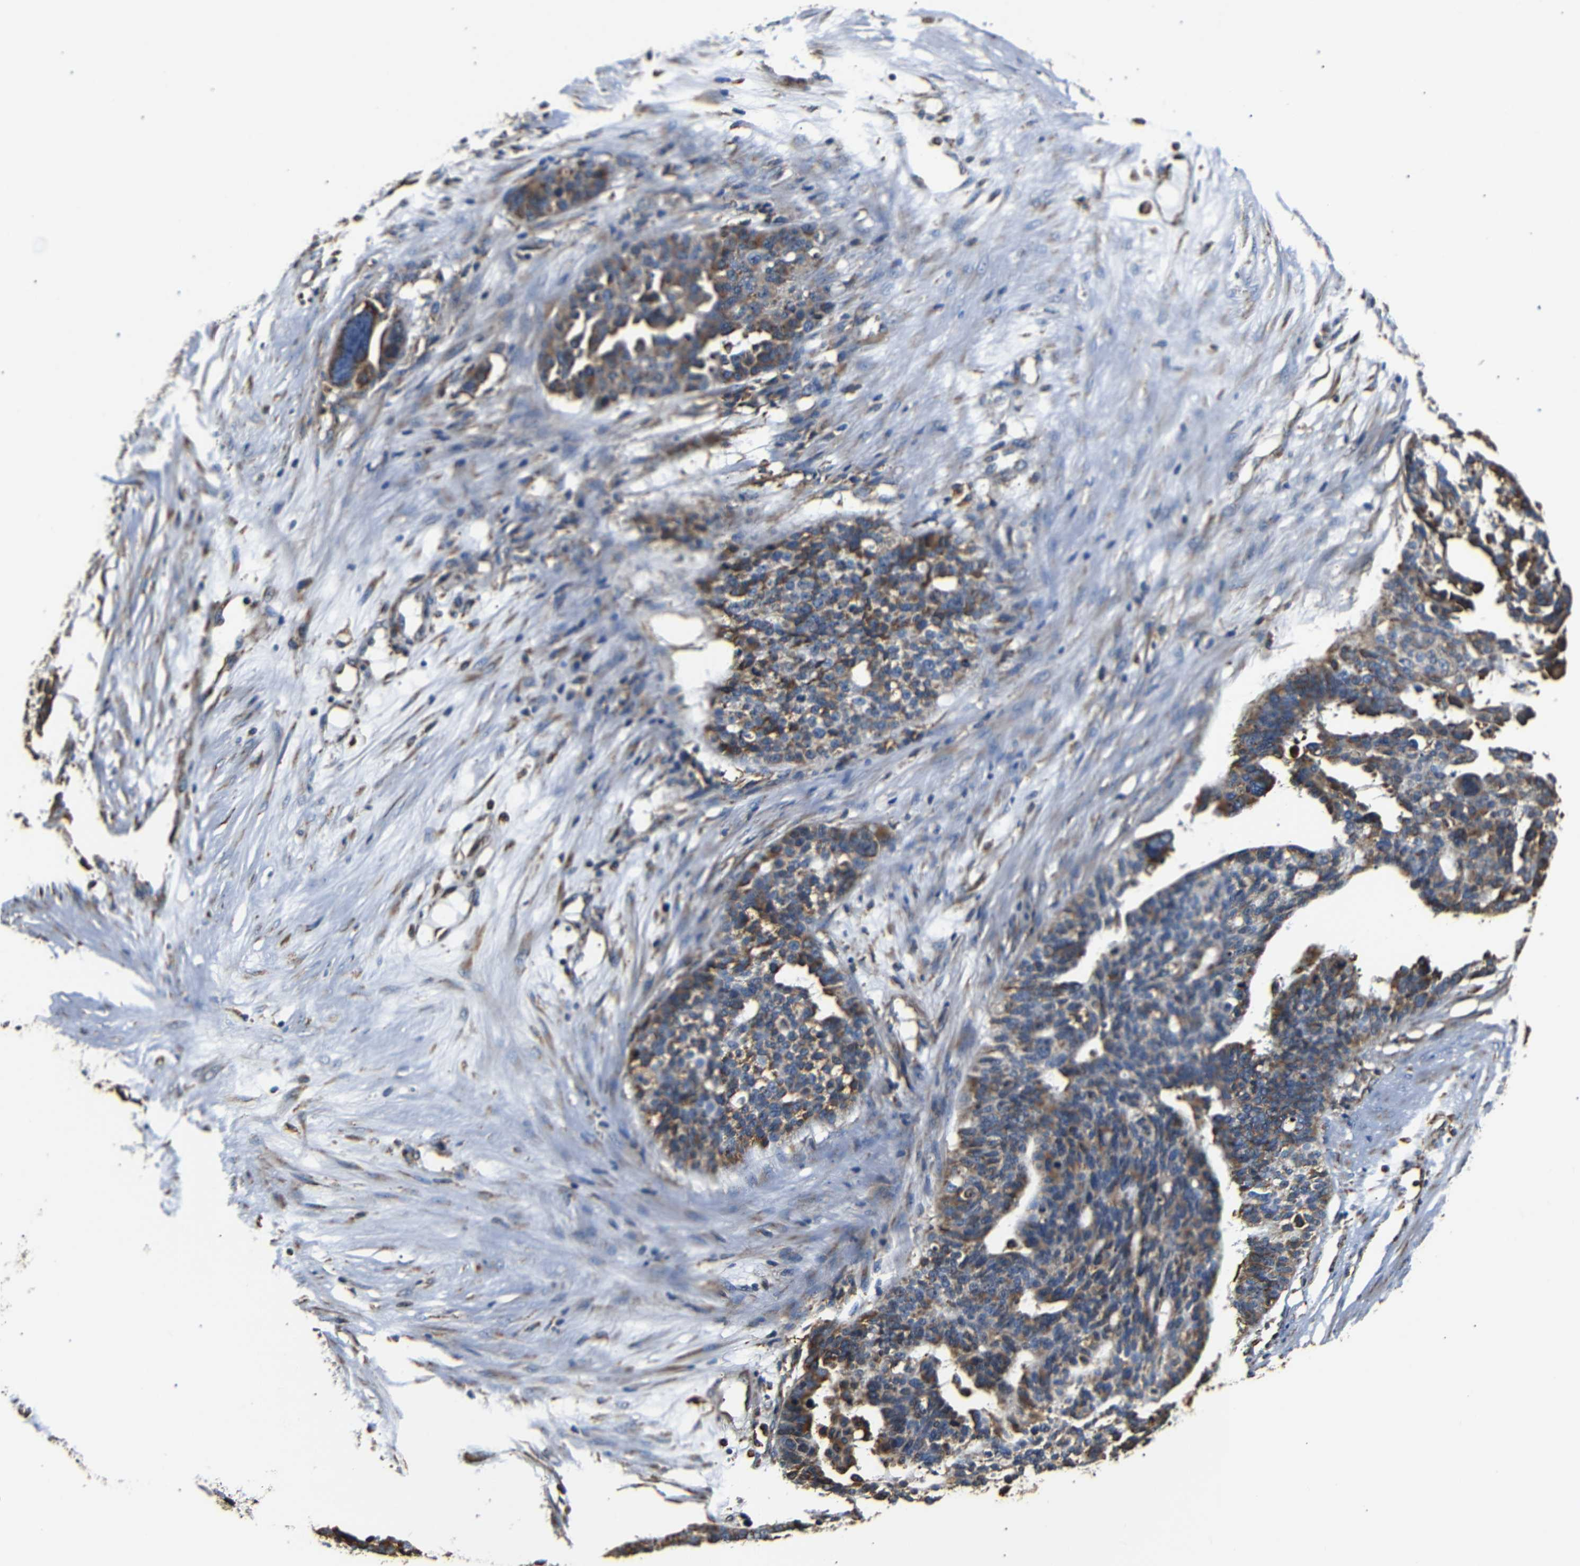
{"staining": {"intensity": "moderate", "quantity": "<25%", "location": "cytoplasmic/membranous"}, "tissue": "ovarian cancer", "cell_type": "Tumor cells", "image_type": "cancer", "snomed": [{"axis": "morphology", "description": "Cystadenocarcinoma, serous, NOS"}, {"axis": "topography", "description": "Ovary"}], "caption": "Brown immunohistochemical staining in human ovarian serous cystadenocarcinoma demonstrates moderate cytoplasmic/membranous expression in about <25% of tumor cells.", "gene": "HHIP", "patient": {"sex": "female", "age": 59}}